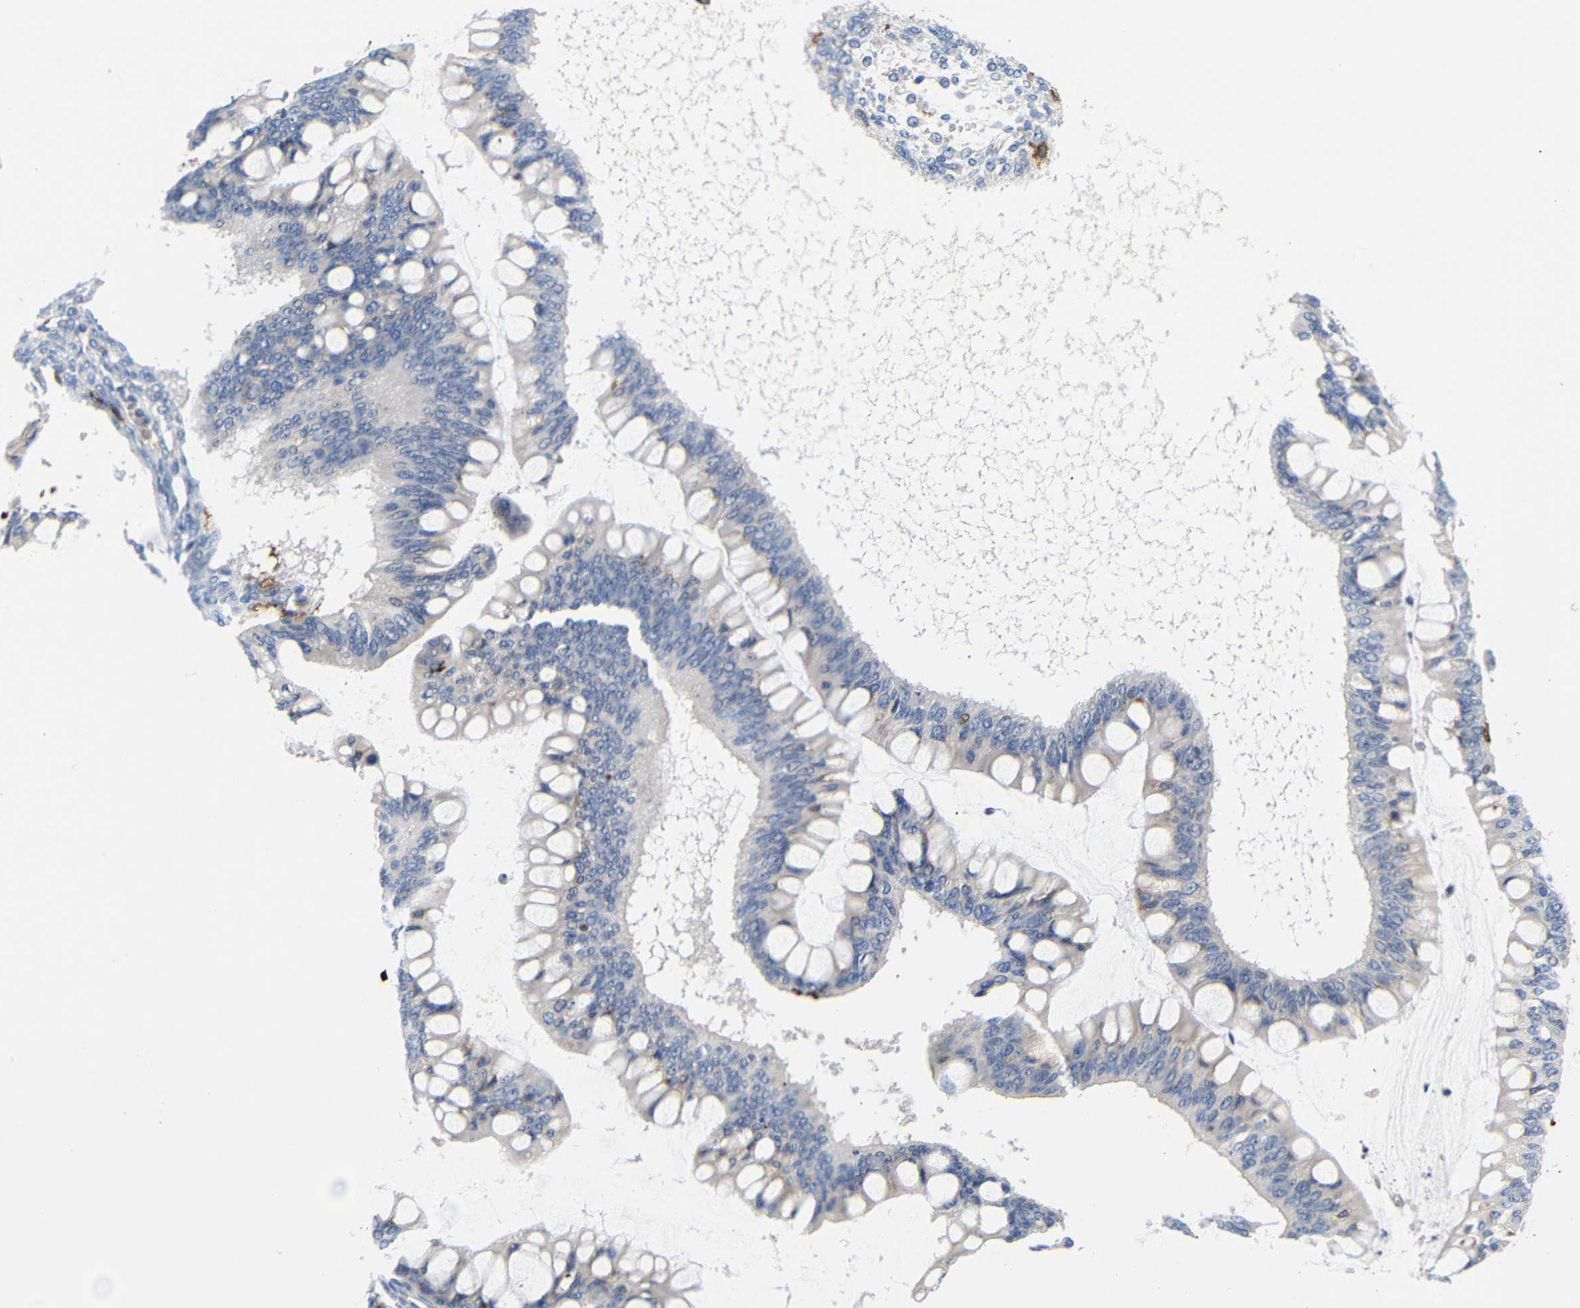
{"staining": {"intensity": "negative", "quantity": "none", "location": "none"}, "tissue": "ovarian cancer", "cell_type": "Tumor cells", "image_type": "cancer", "snomed": [{"axis": "morphology", "description": "Cystadenocarcinoma, mucinous, NOS"}, {"axis": "topography", "description": "Ovary"}], "caption": "Immunohistochemical staining of human mucinous cystadenocarcinoma (ovarian) demonstrates no significant expression in tumor cells.", "gene": "HLA-DQB1", "patient": {"sex": "female", "age": 73}}